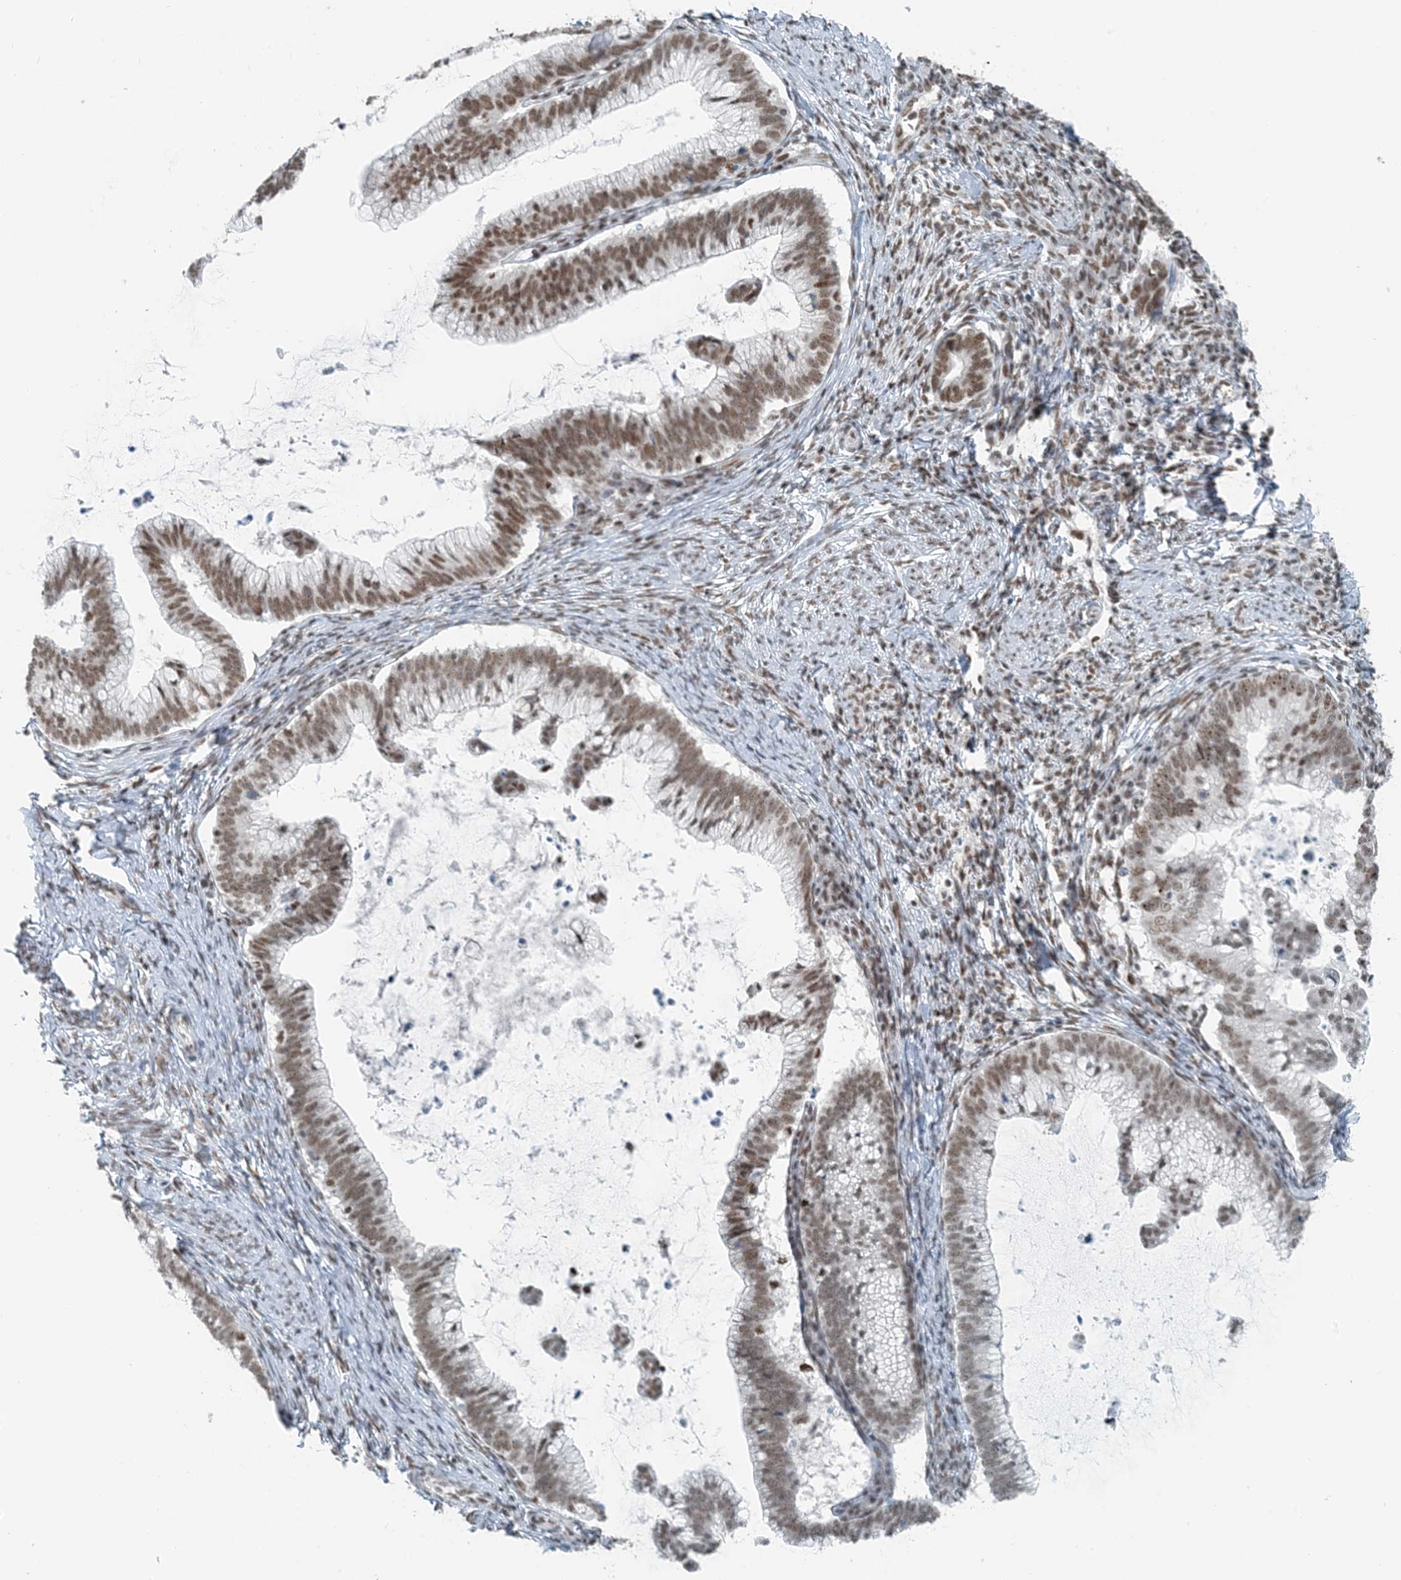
{"staining": {"intensity": "moderate", "quantity": ">75%", "location": "nuclear"}, "tissue": "cervical cancer", "cell_type": "Tumor cells", "image_type": "cancer", "snomed": [{"axis": "morphology", "description": "Adenocarcinoma, NOS"}, {"axis": "topography", "description": "Cervix"}], "caption": "Moderate nuclear positivity is appreciated in approximately >75% of tumor cells in cervical cancer. The protein of interest is shown in brown color, while the nuclei are stained blue.", "gene": "ZNF500", "patient": {"sex": "female", "age": 36}}